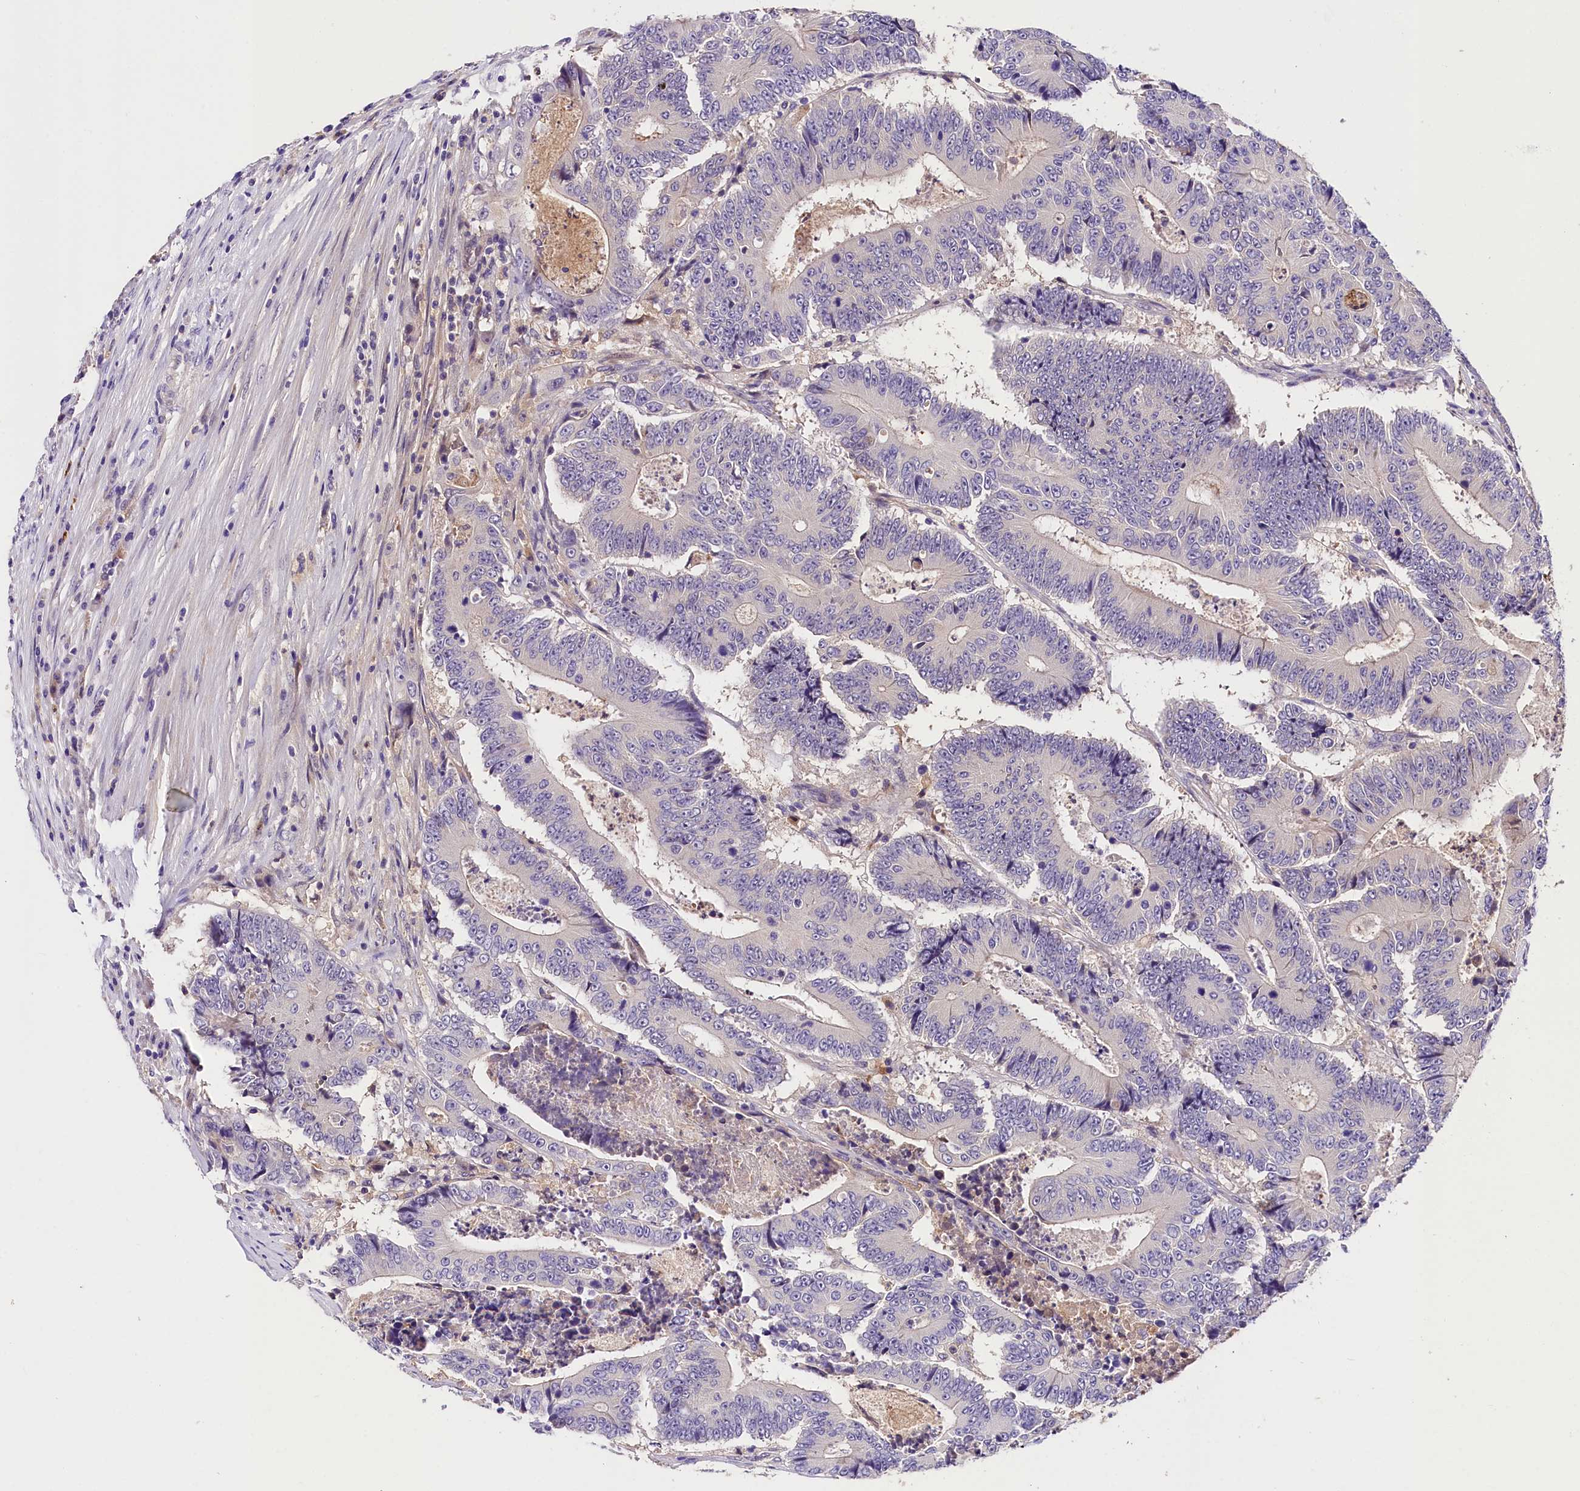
{"staining": {"intensity": "negative", "quantity": "none", "location": "none"}, "tissue": "colorectal cancer", "cell_type": "Tumor cells", "image_type": "cancer", "snomed": [{"axis": "morphology", "description": "Adenocarcinoma, NOS"}, {"axis": "topography", "description": "Colon"}], "caption": "Tumor cells are negative for protein expression in human colorectal cancer.", "gene": "ARMC6", "patient": {"sex": "male", "age": 83}}